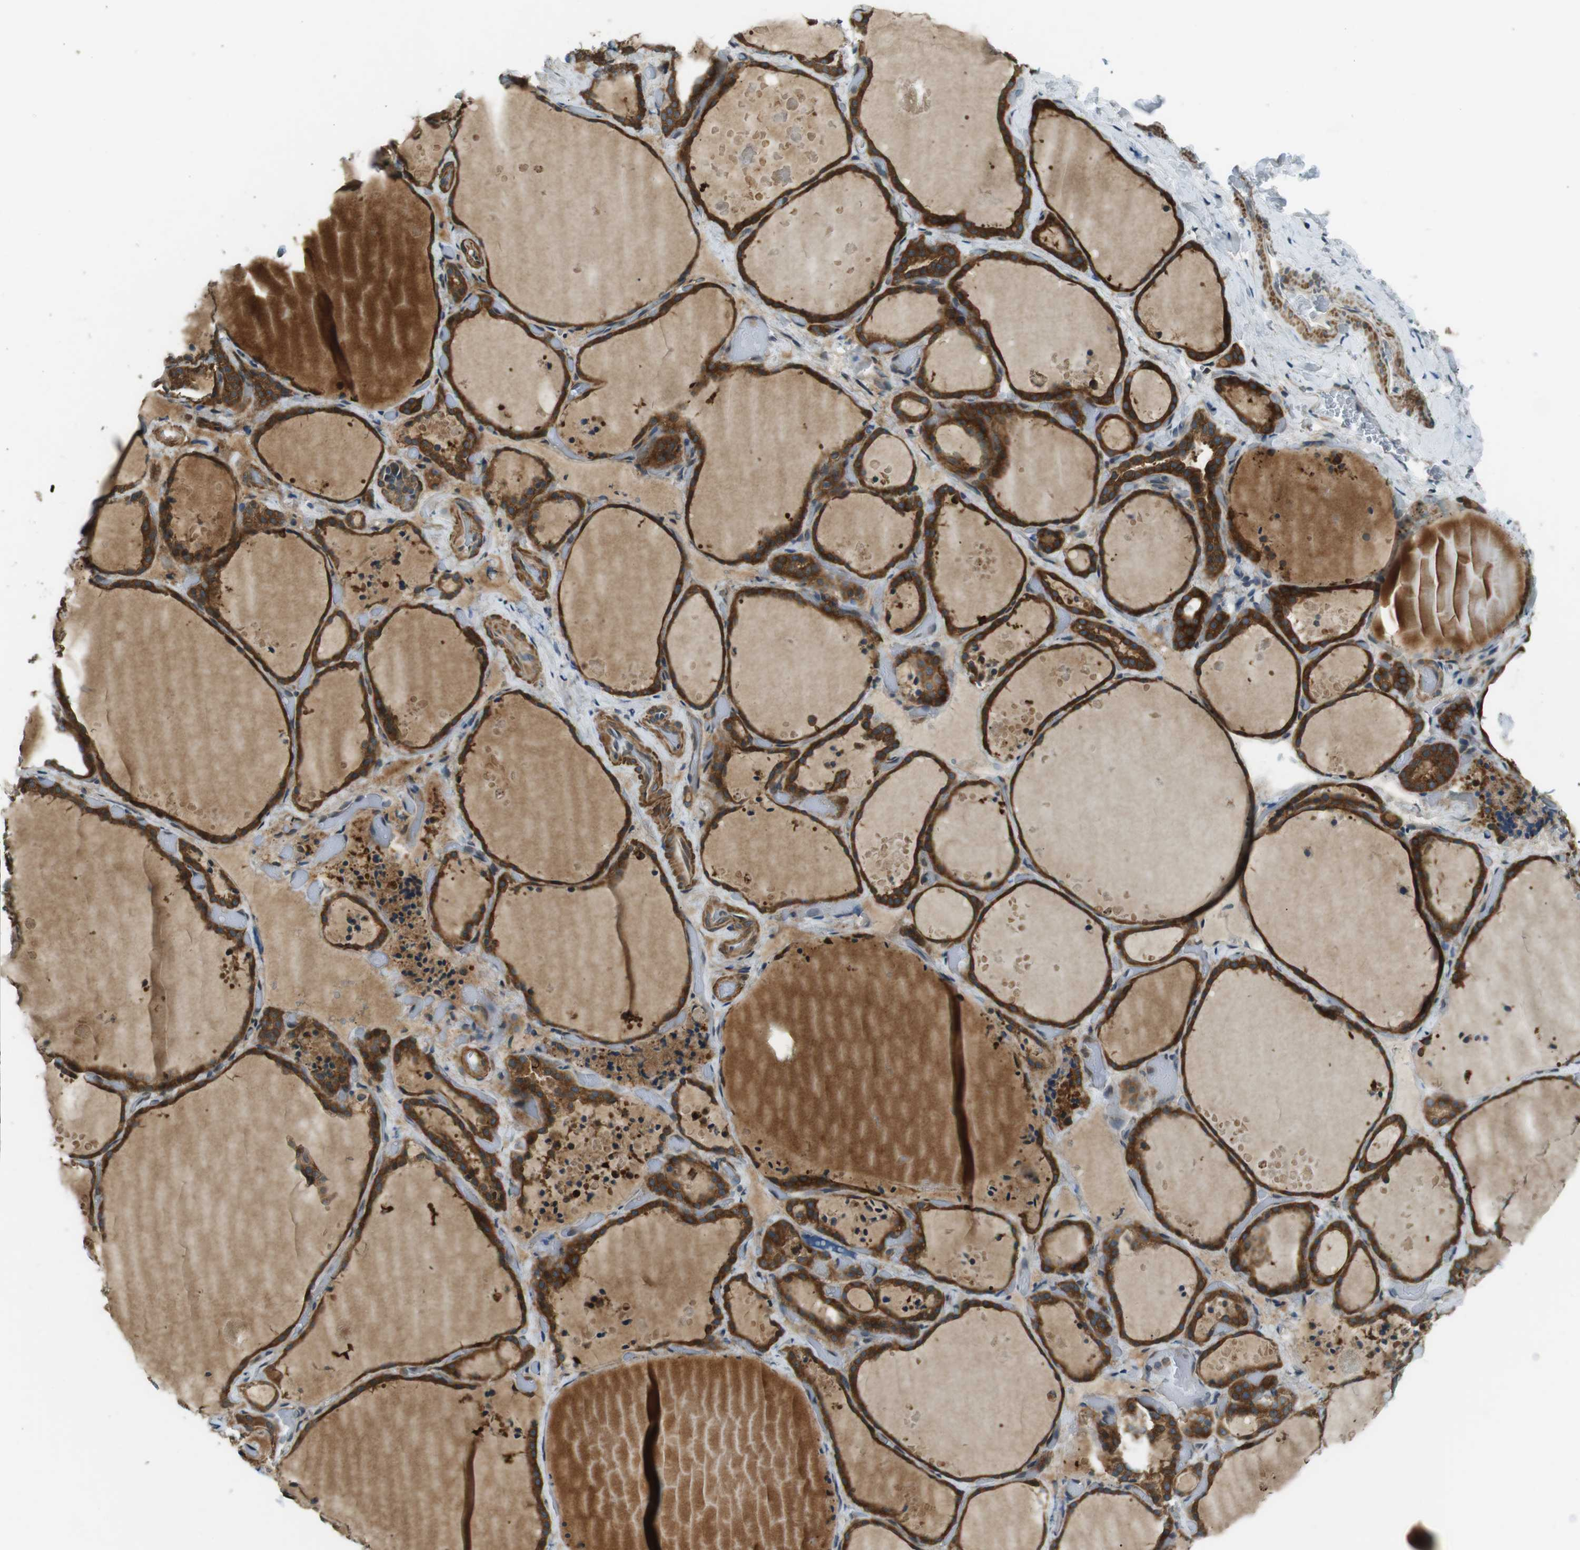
{"staining": {"intensity": "strong", "quantity": ">75%", "location": "cytoplasmic/membranous"}, "tissue": "thyroid gland", "cell_type": "Glandular cells", "image_type": "normal", "snomed": [{"axis": "morphology", "description": "Normal tissue, NOS"}, {"axis": "topography", "description": "Thyroid gland"}], "caption": "DAB immunohistochemical staining of normal thyroid gland displays strong cytoplasmic/membranous protein staining in about >75% of glandular cells.", "gene": "TMEM74", "patient": {"sex": "female", "age": 44}}